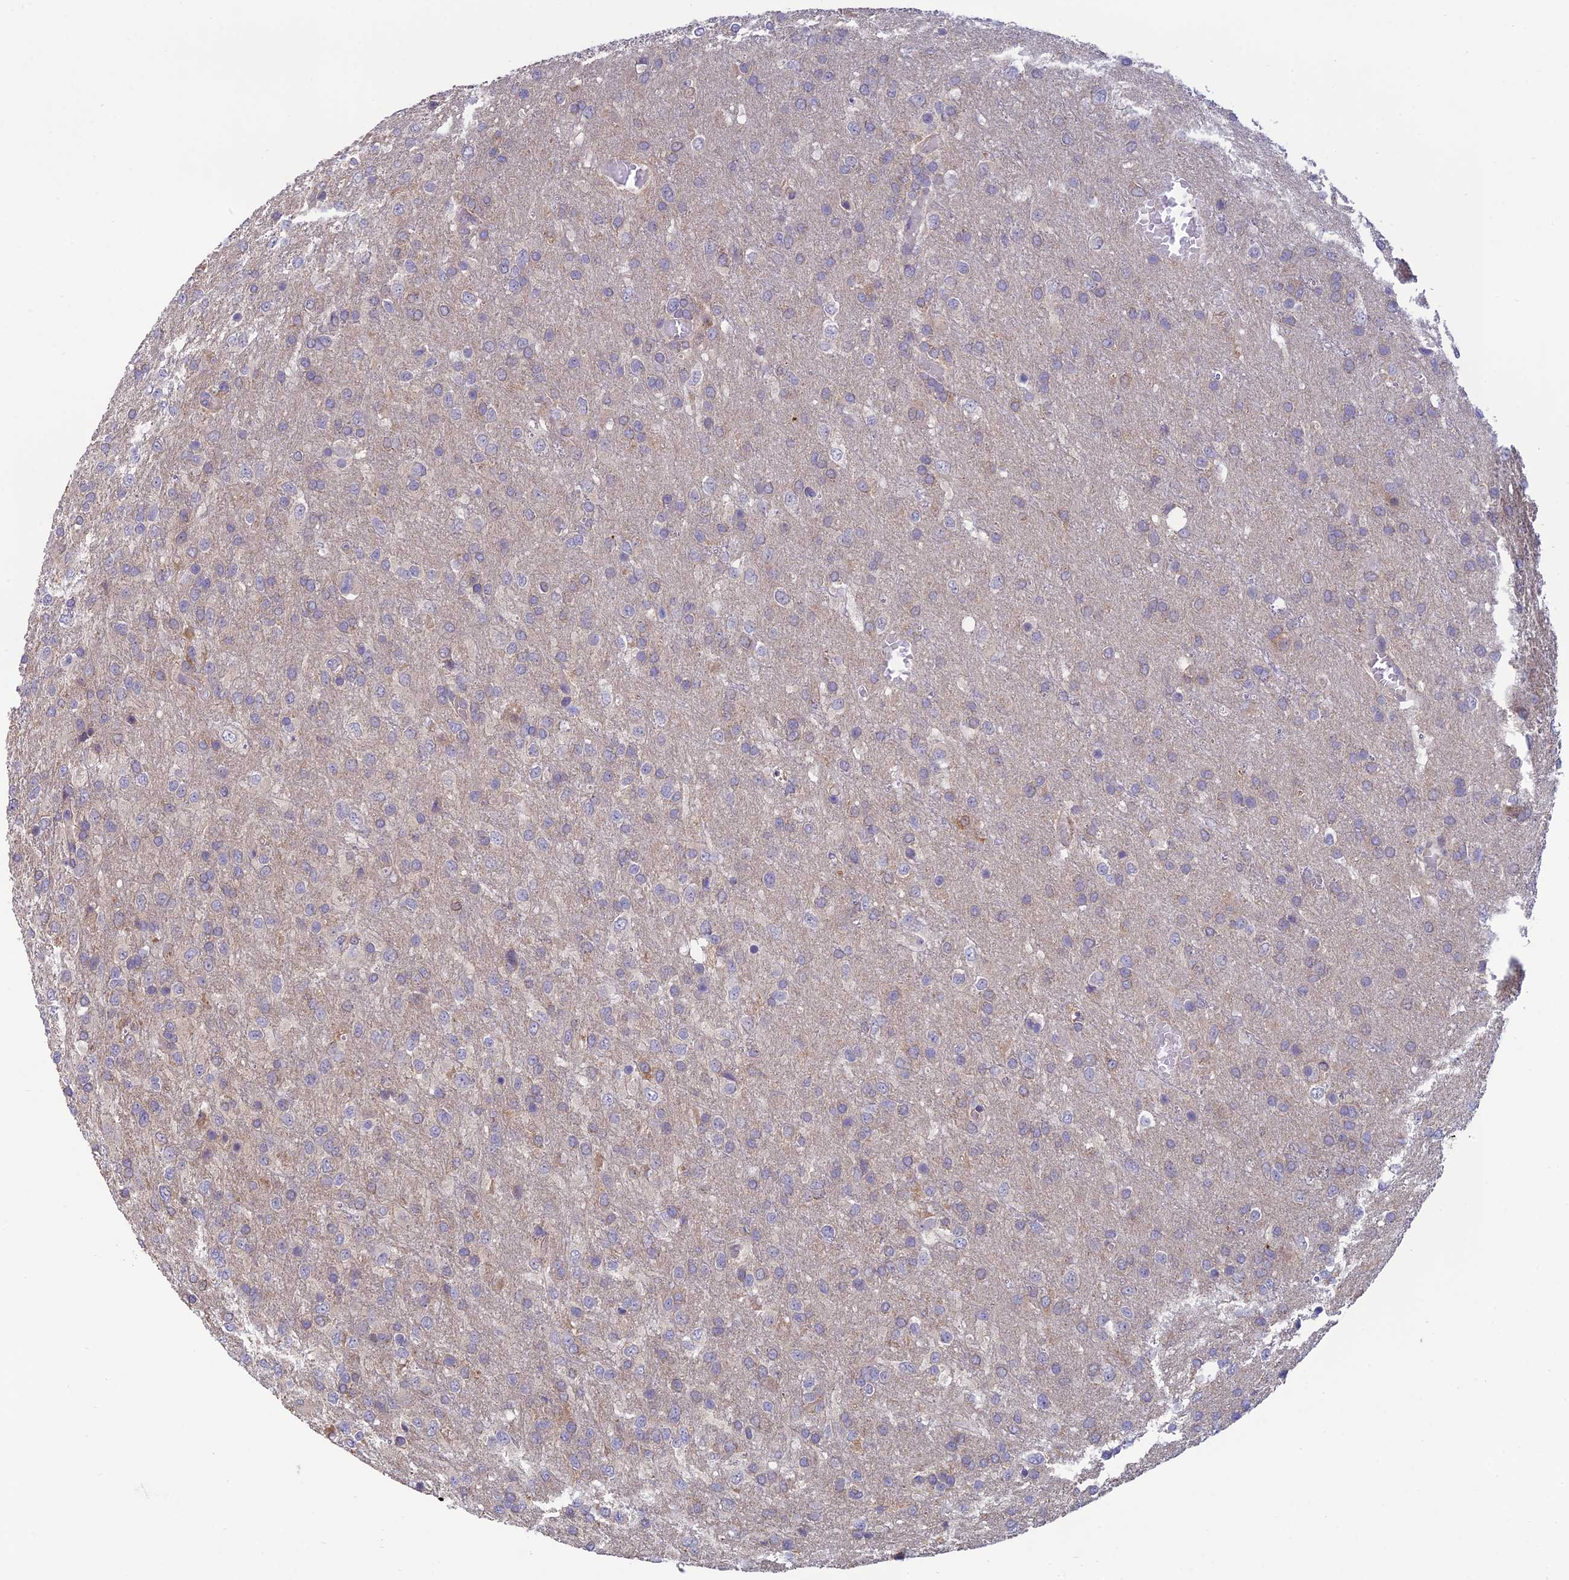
{"staining": {"intensity": "negative", "quantity": "none", "location": "none"}, "tissue": "glioma", "cell_type": "Tumor cells", "image_type": "cancer", "snomed": [{"axis": "morphology", "description": "Glioma, malignant, High grade"}, {"axis": "topography", "description": "Brain"}], "caption": "Immunohistochemistry (IHC) of malignant glioma (high-grade) reveals no staining in tumor cells.", "gene": "MRNIP", "patient": {"sex": "female", "age": 74}}